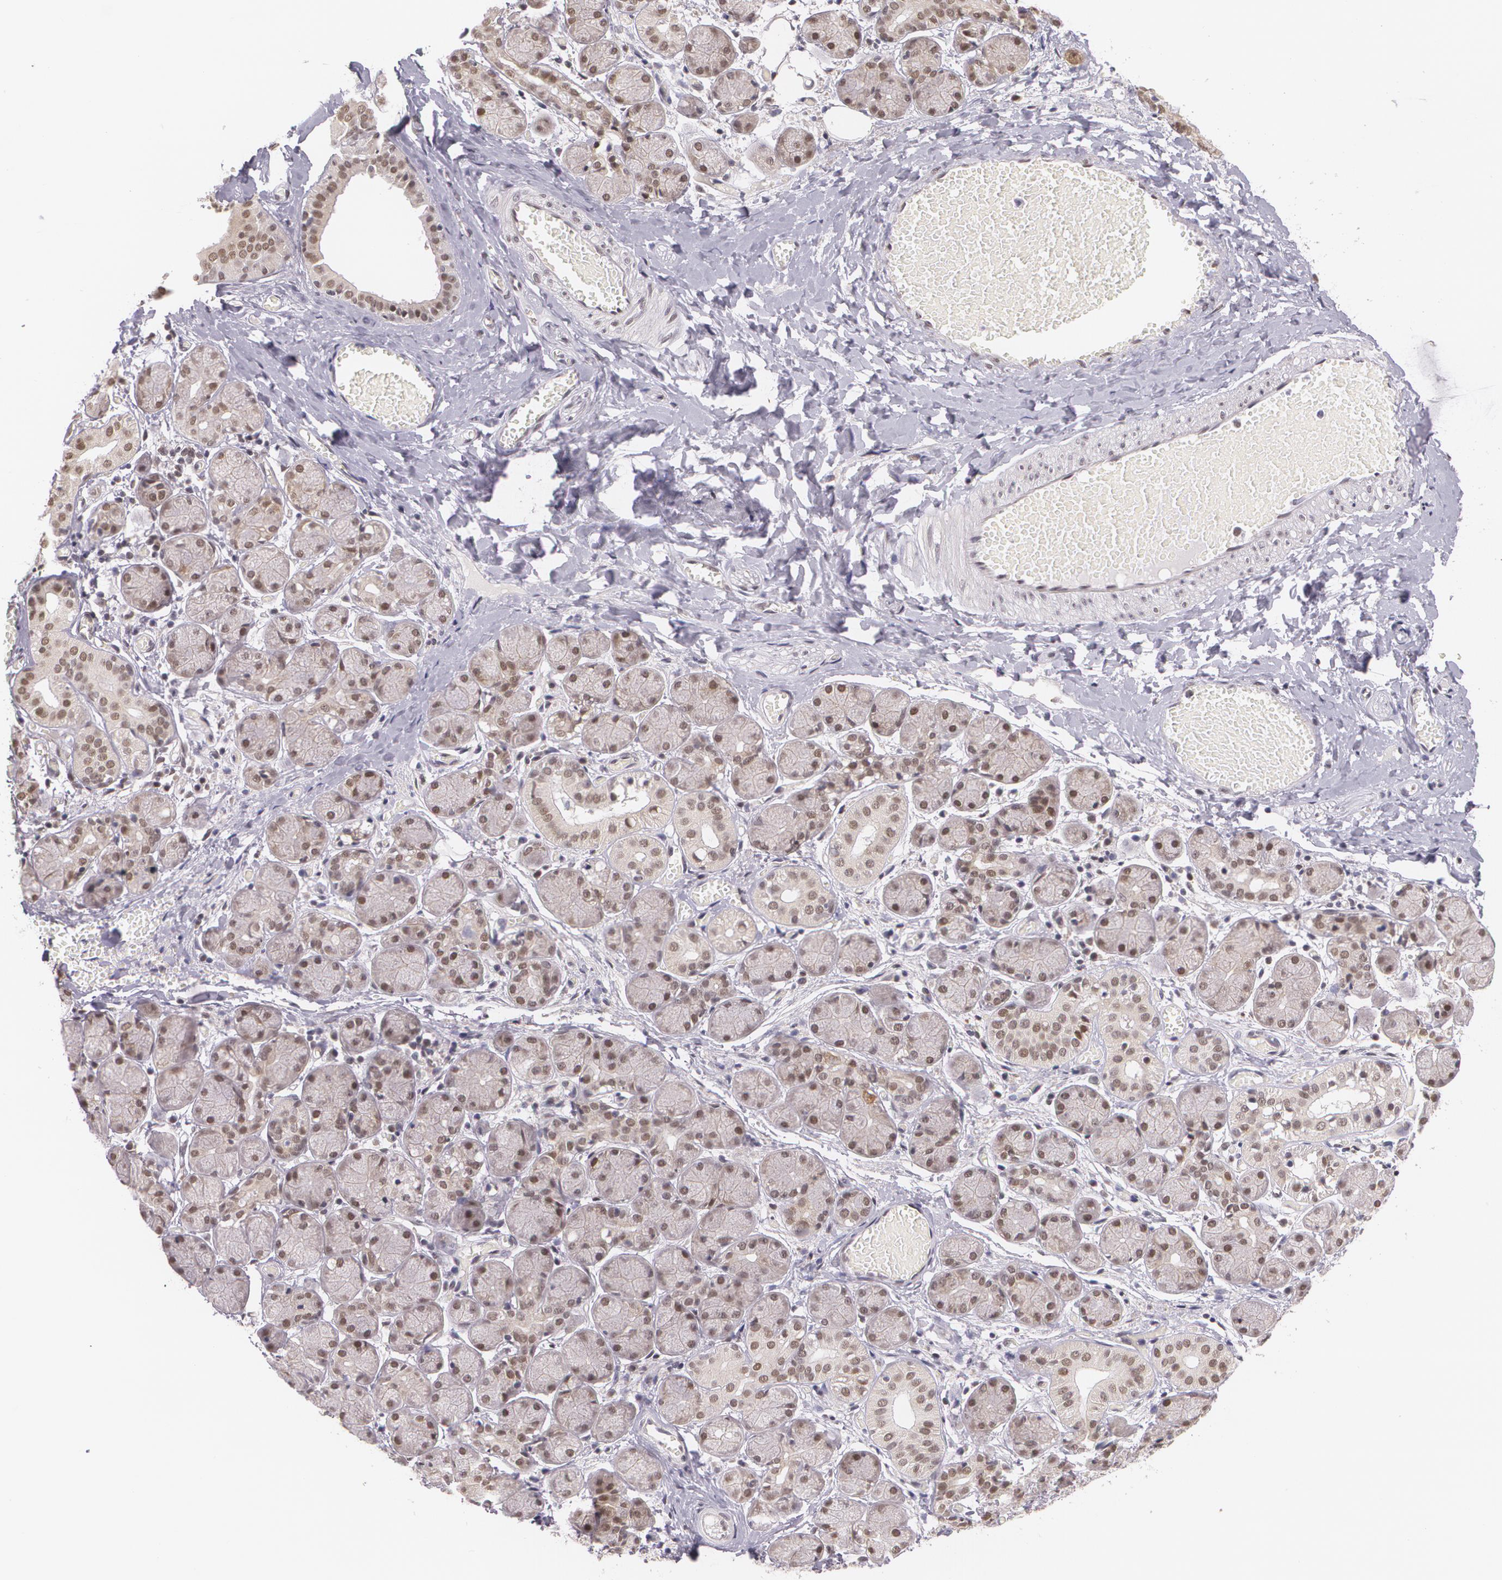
{"staining": {"intensity": "moderate", "quantity": "25%-75%", "location": "nuclear"}, "tissue": "salivary gland", "cell_type": "Glandular cells", "image_type": "normal", "snomed": [{"axis": "morphology", "description": "Normal tissue, NOS"}, {"axis": "topography", "description": "Salivary gland"}], "caption": "A micrograph showing moderate nuclear positivity in about 25%-75% of glandular cells in normal salivary gland, as visualized by brown immunohistochemical staining.", "gene": "ALX1", "patient": {"sex": "female", "age": 24}}